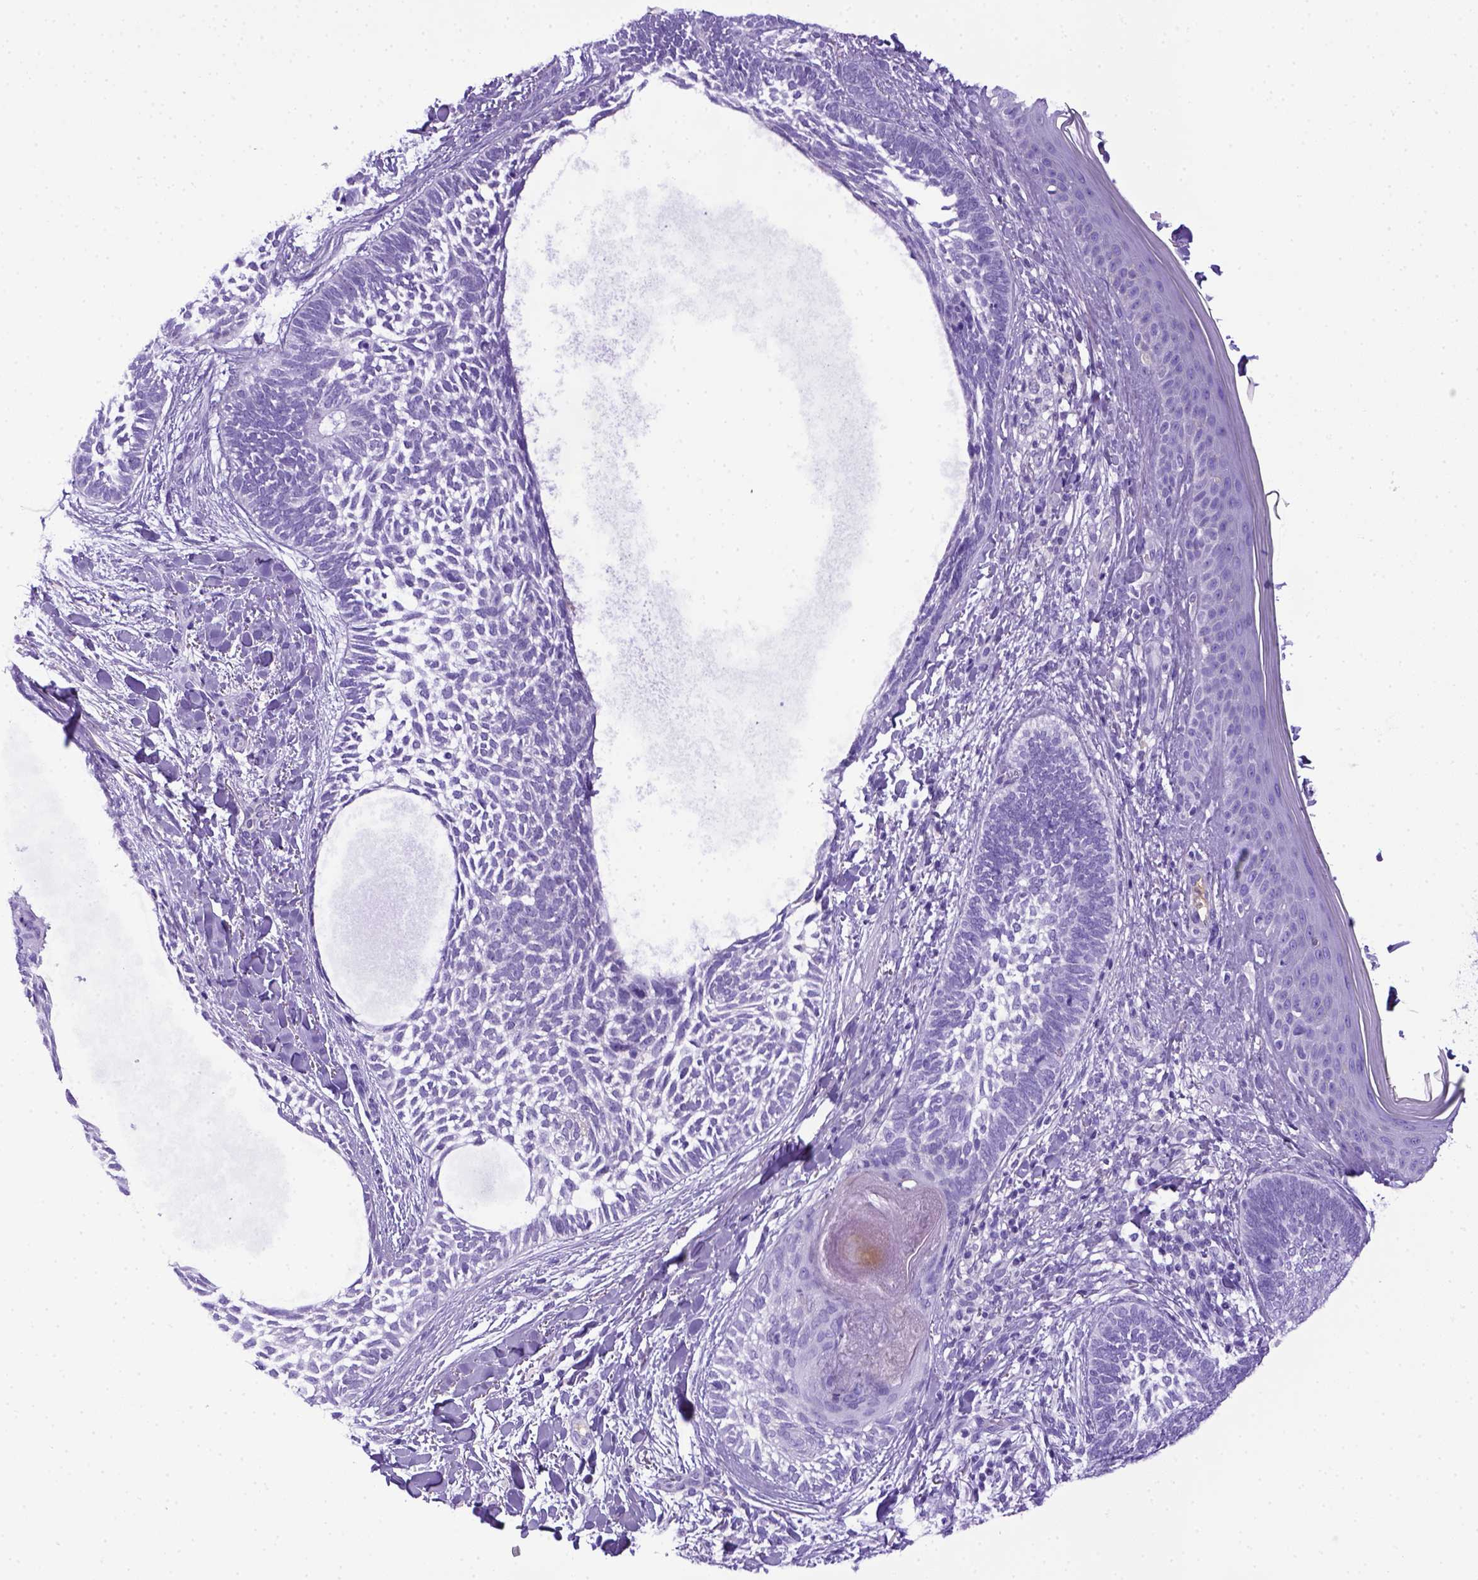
{"staining": {"intensity": "negative", "quantity": "none", "location": "none"}, "tissue": "skin cancer", "cell_type": "Tumor cells", "image_type": "cancer", "snomed": [{"axis": "morphology", "description": "Normal tissue, NOS"}, {"axis": "morphology", "description": "Basal cell carcinoma"}, {"axis": "topography", "description": "Skin"}], "caption": "The micrograph displays no staining of tumor cells in skin basal cell carcinoma.", "gene": "ITIH4", "patient": {"sex": "male", "age": 46}}